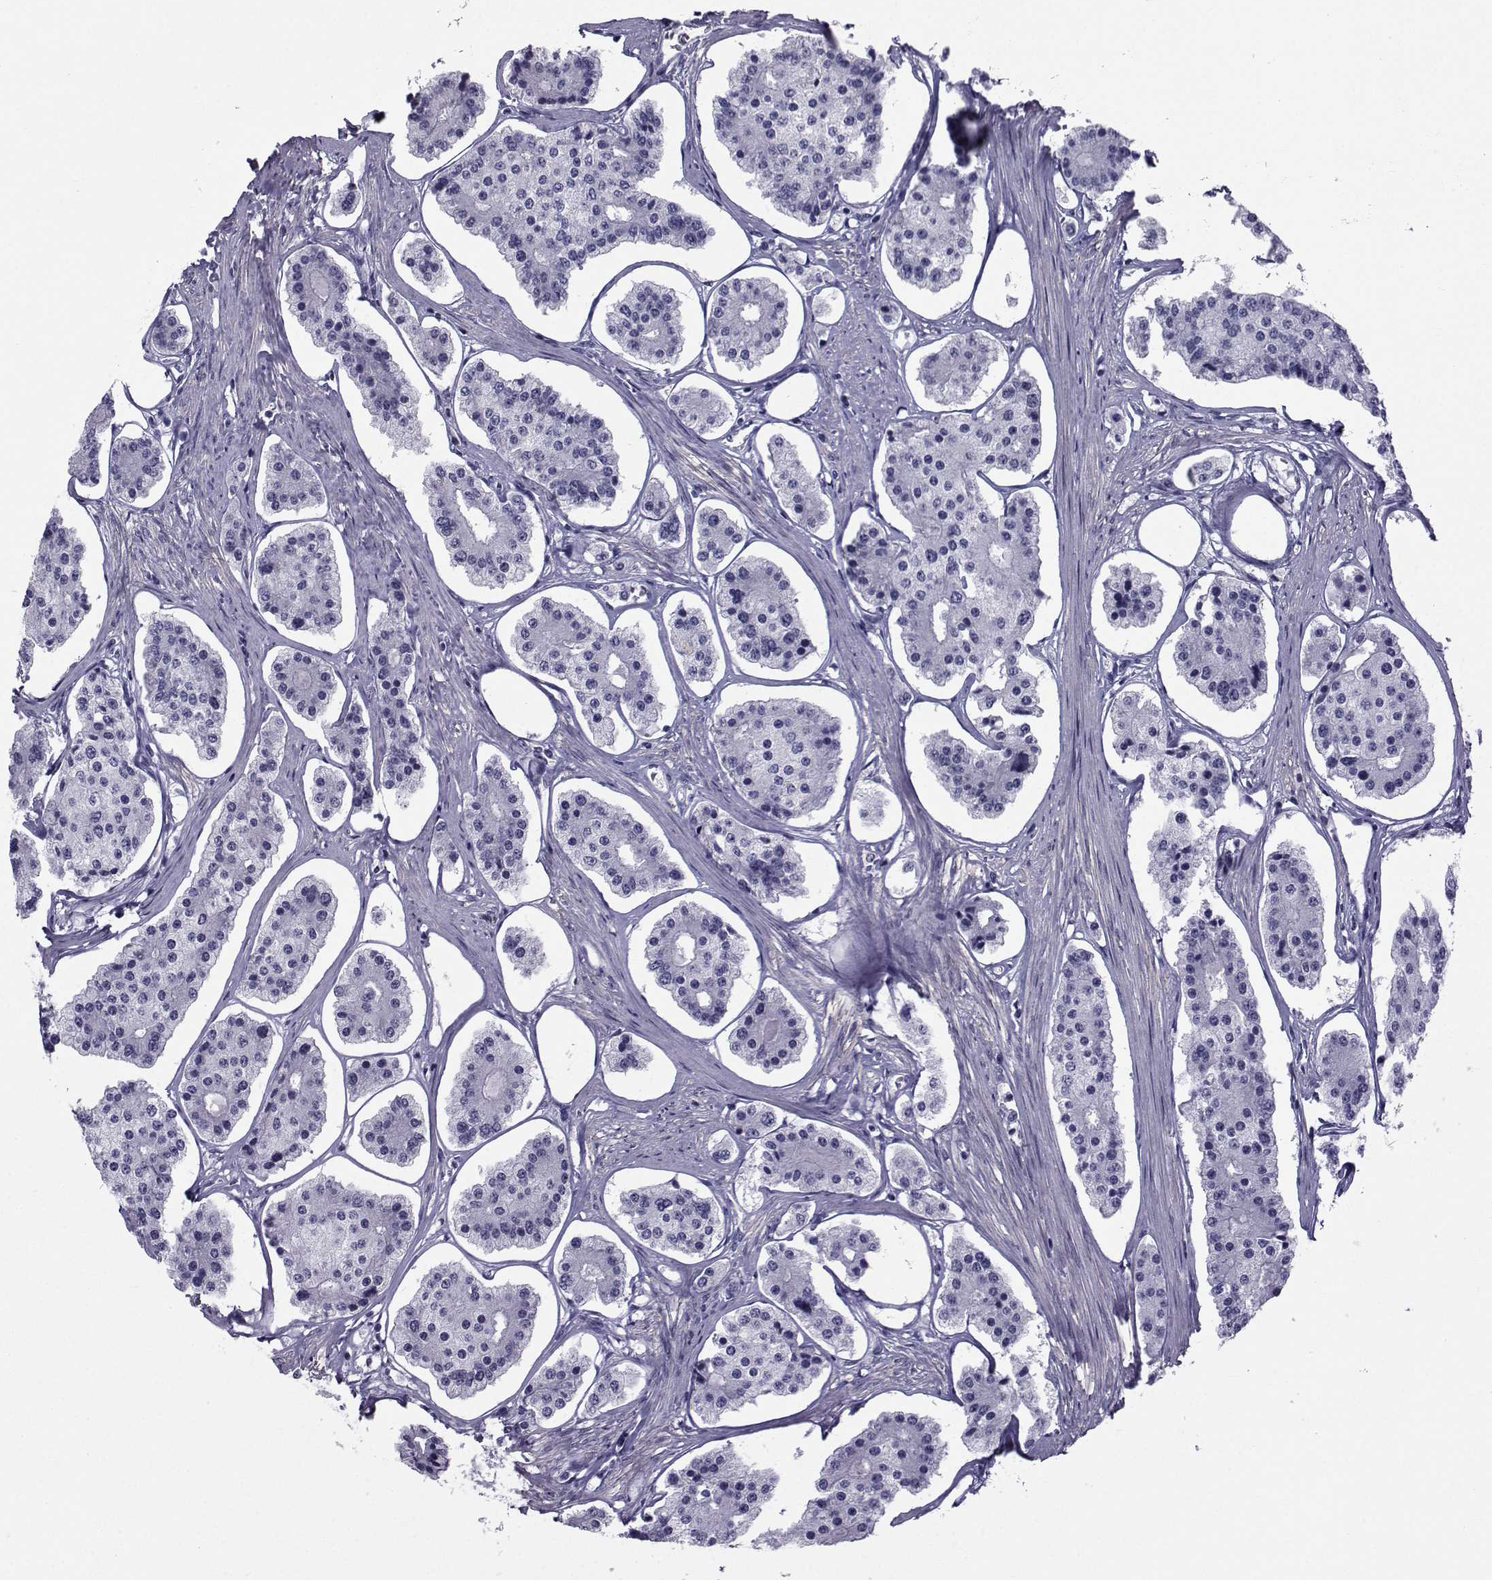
{"staining": {"intensity": "negative", "quantity": "none", "location": "none"}, "tissue": "carcinoid", "cell_type": "Tumor cells", "image_type": "cancer", "snomed": [{"axis": "morphology", "description": "Carcinoid, malignant, NOS"}, {"axis": "topography", "description": "Small intestine"}], "caption": "Immunohistochemical staining of human carcinoid exhibits no significant expression in tumor cells. Nuclei are stained in blue.", "gene": "SPANXD", "patient": {"sex": "female", "age": 65}}